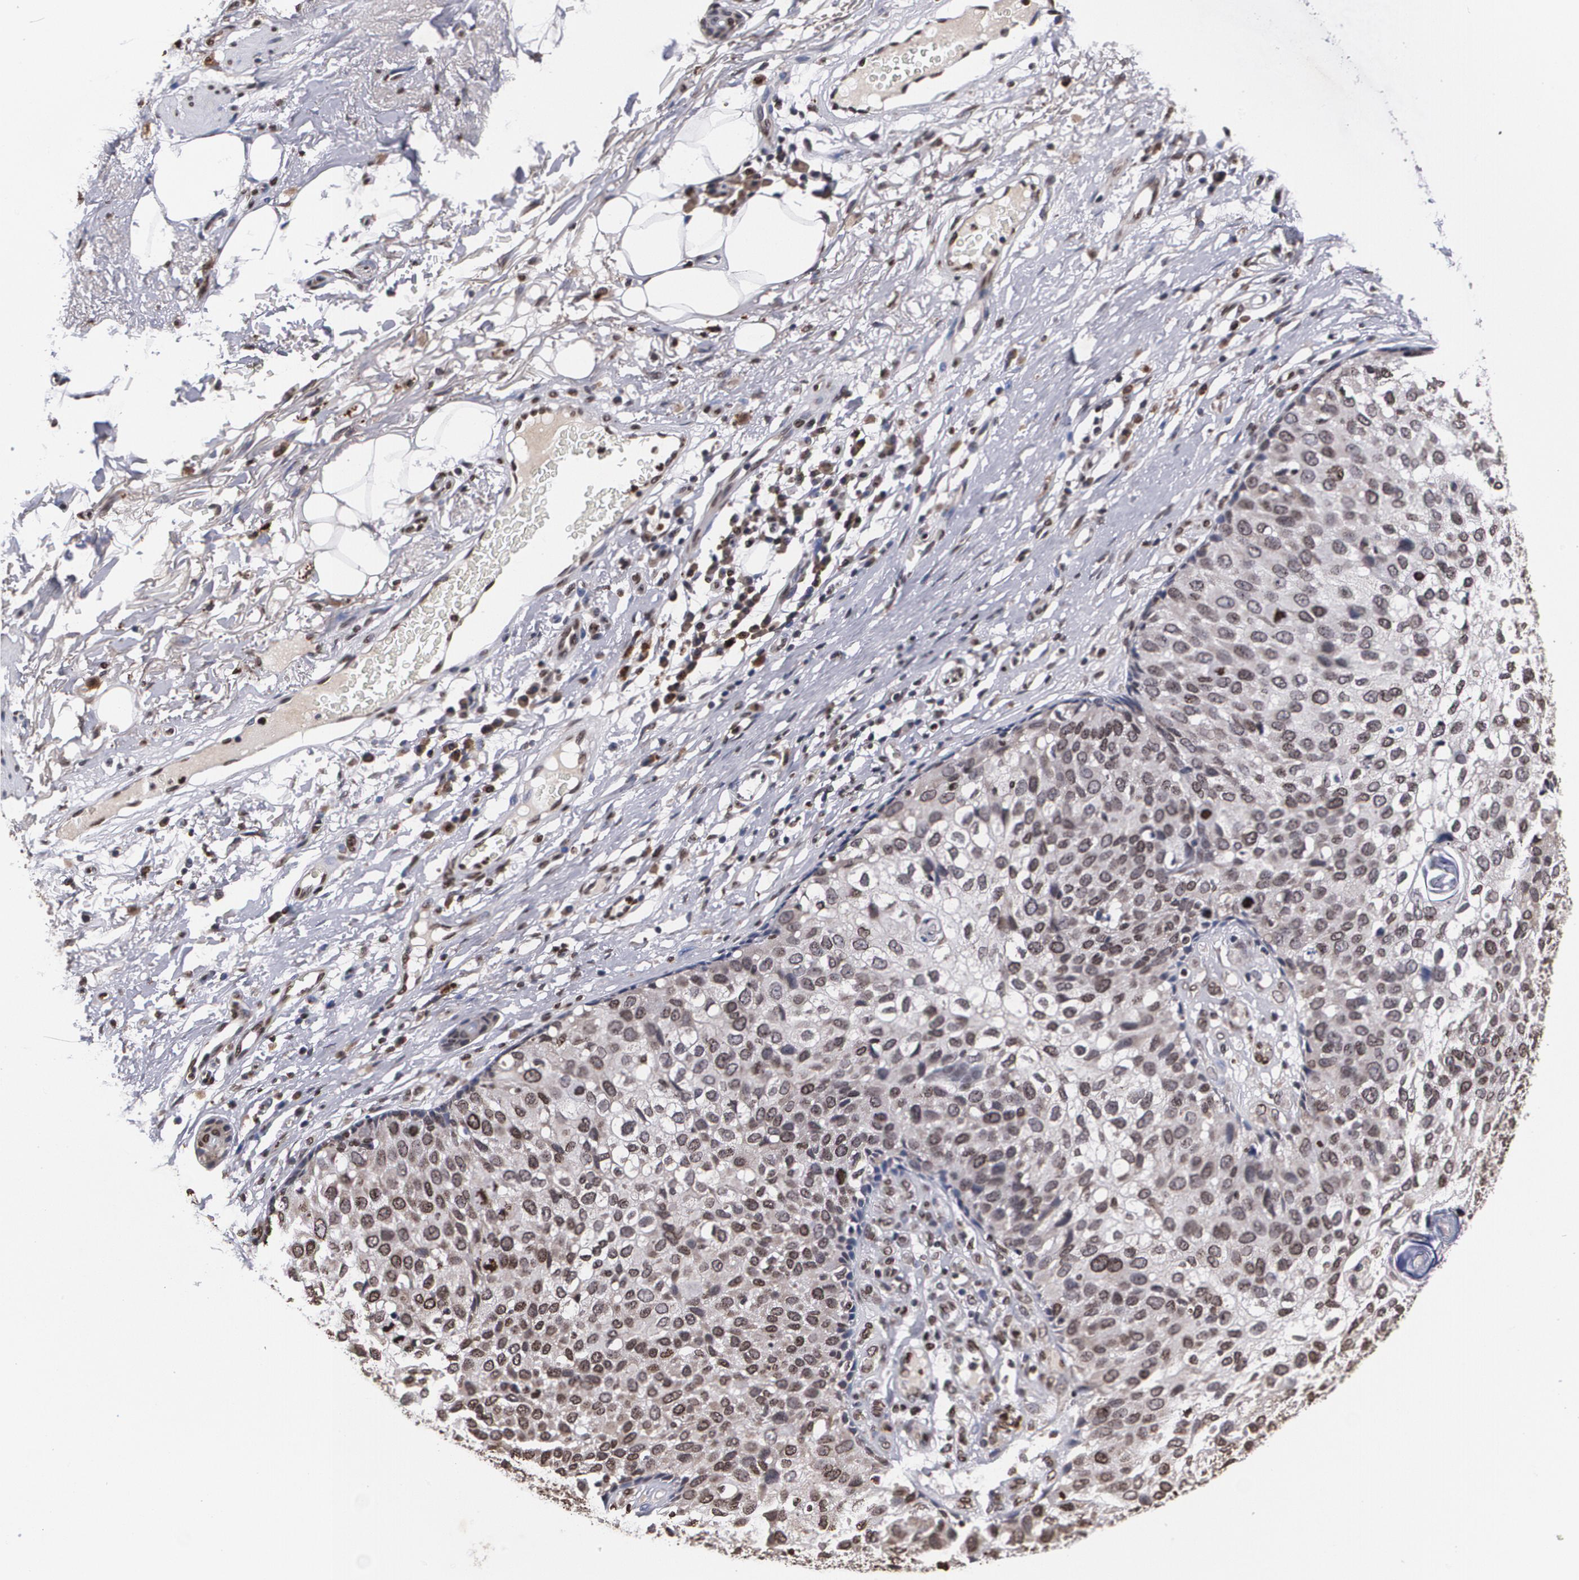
{"staining": {"intensity": "weak", "quantity": "25%-75%", "location": "cytoplasmic/membranous,nuclear"}, "tissue": "skin cancer", "cell_type": "Tumor cells", "image_type": "cancer", "snomed": [{"axis": "morphology", "description": "Squamous cell carcinoma, NOS"}, {"axis": "topography", "description": "Skin"}], "caption": "The image demonstrates a brown stain indicating the presence of a protein in the cytoplasmic/membranous and nuclear of tumor cells in skin cancer.", "gene": "MVP", "patient": {"sex": "male", "age": 87}}